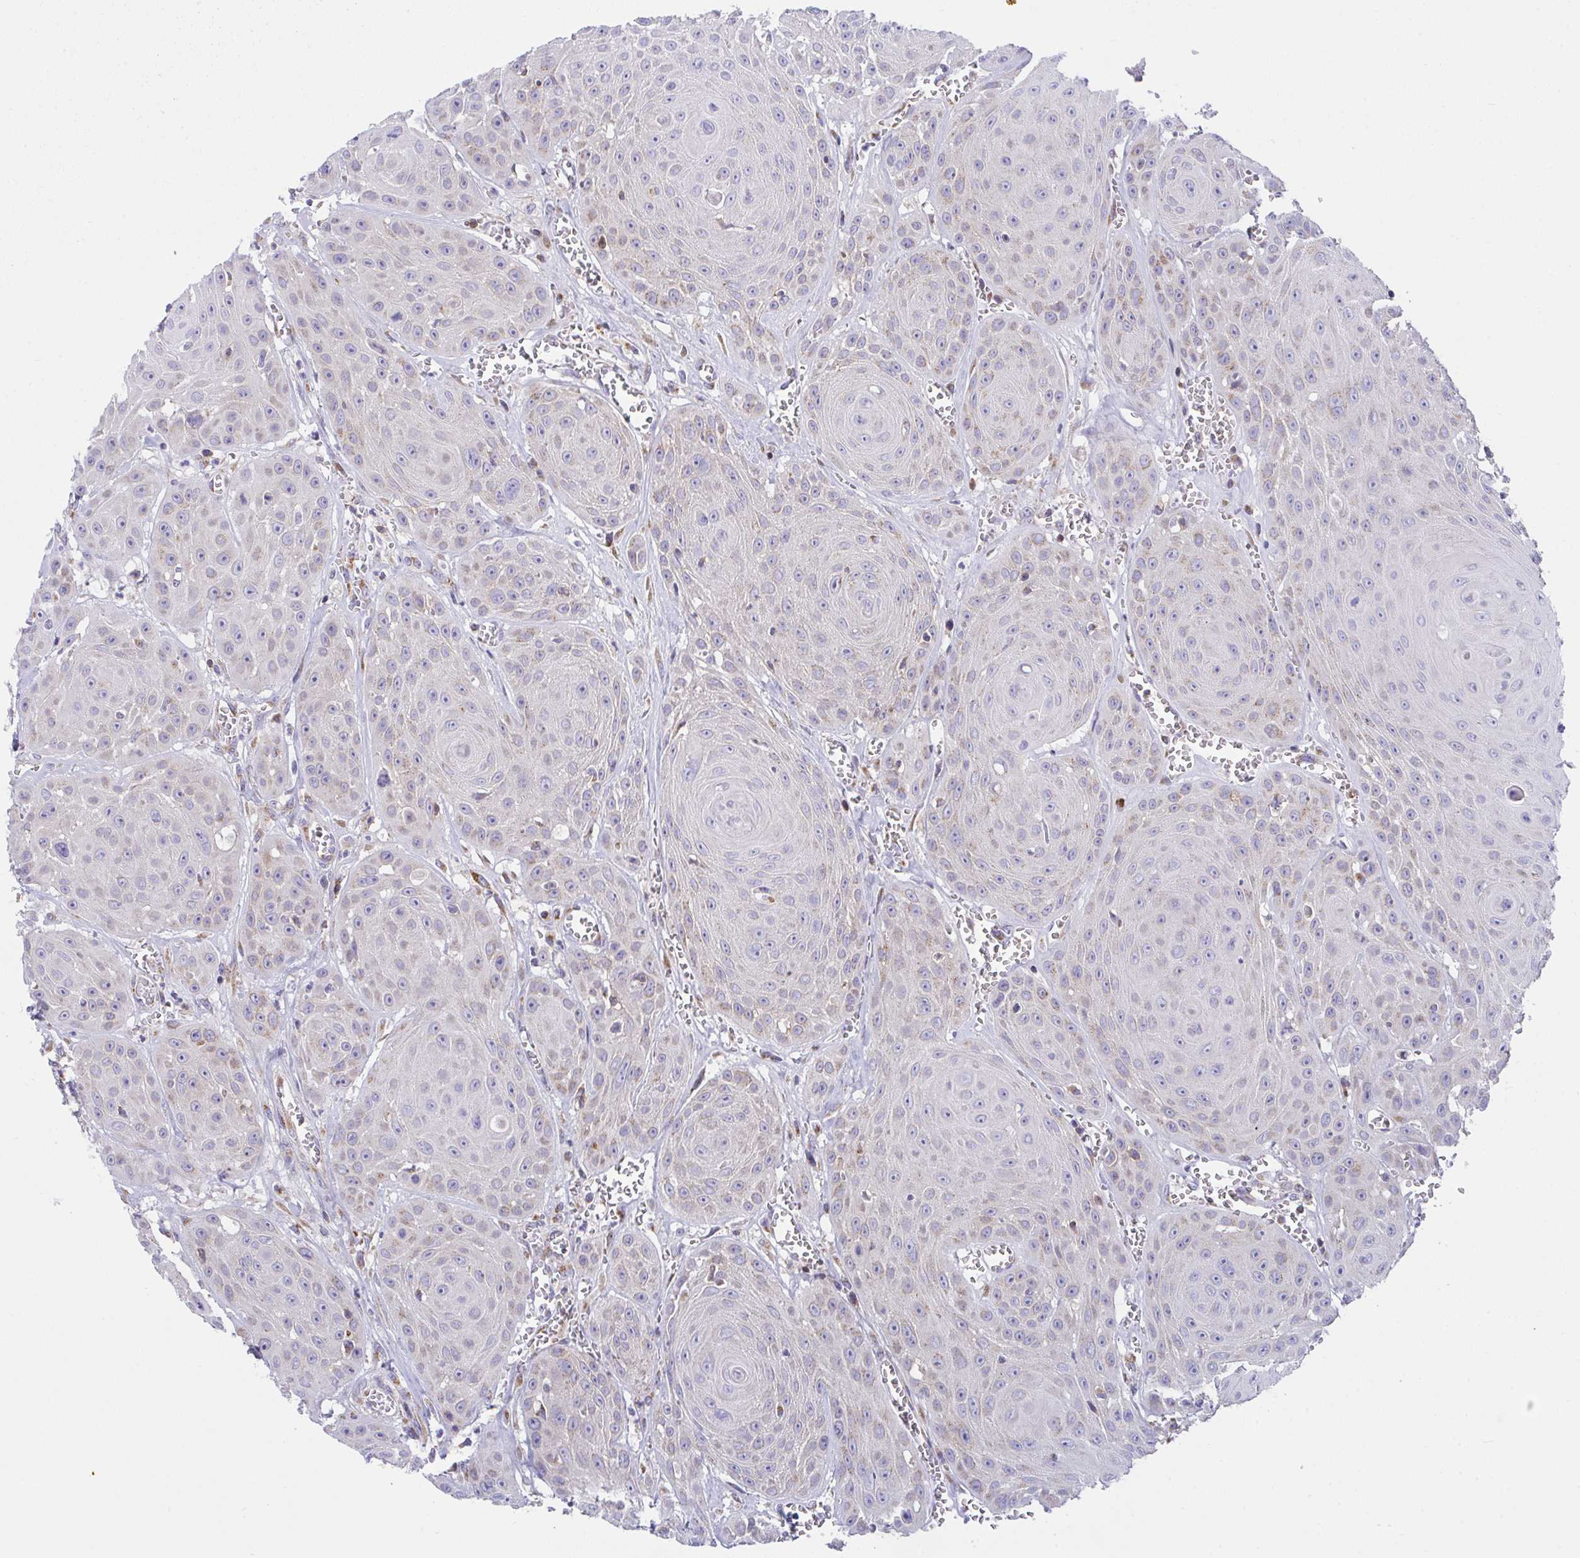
{"staining": {"intensity": "weak", "quantity": "<25%", "location": "cytoplasmic/membranous"}, "tissue": "head and neck cancer", "cell_type": "Tumor cells", "image_type": "cancer", "snomed": [{"axis": "morphology", "description": "Squamous cell carcinoma, NOS"}, {"axis": "topography", "description": "Oral tissue"}, {"axis": "topography", "description": "Head-Neck"}], "caption": "Micrograph shows no significant protein staining in tumor cells of head and neck squamous cell carcinoma. (Stains: DAB immunohistochemistry (IHC) with hematoxylin counter stain, Microscopy: brightfield microscopy at high magnification).", "gene": "MIA3", "patient": {"sex": "male", "age": 81}}